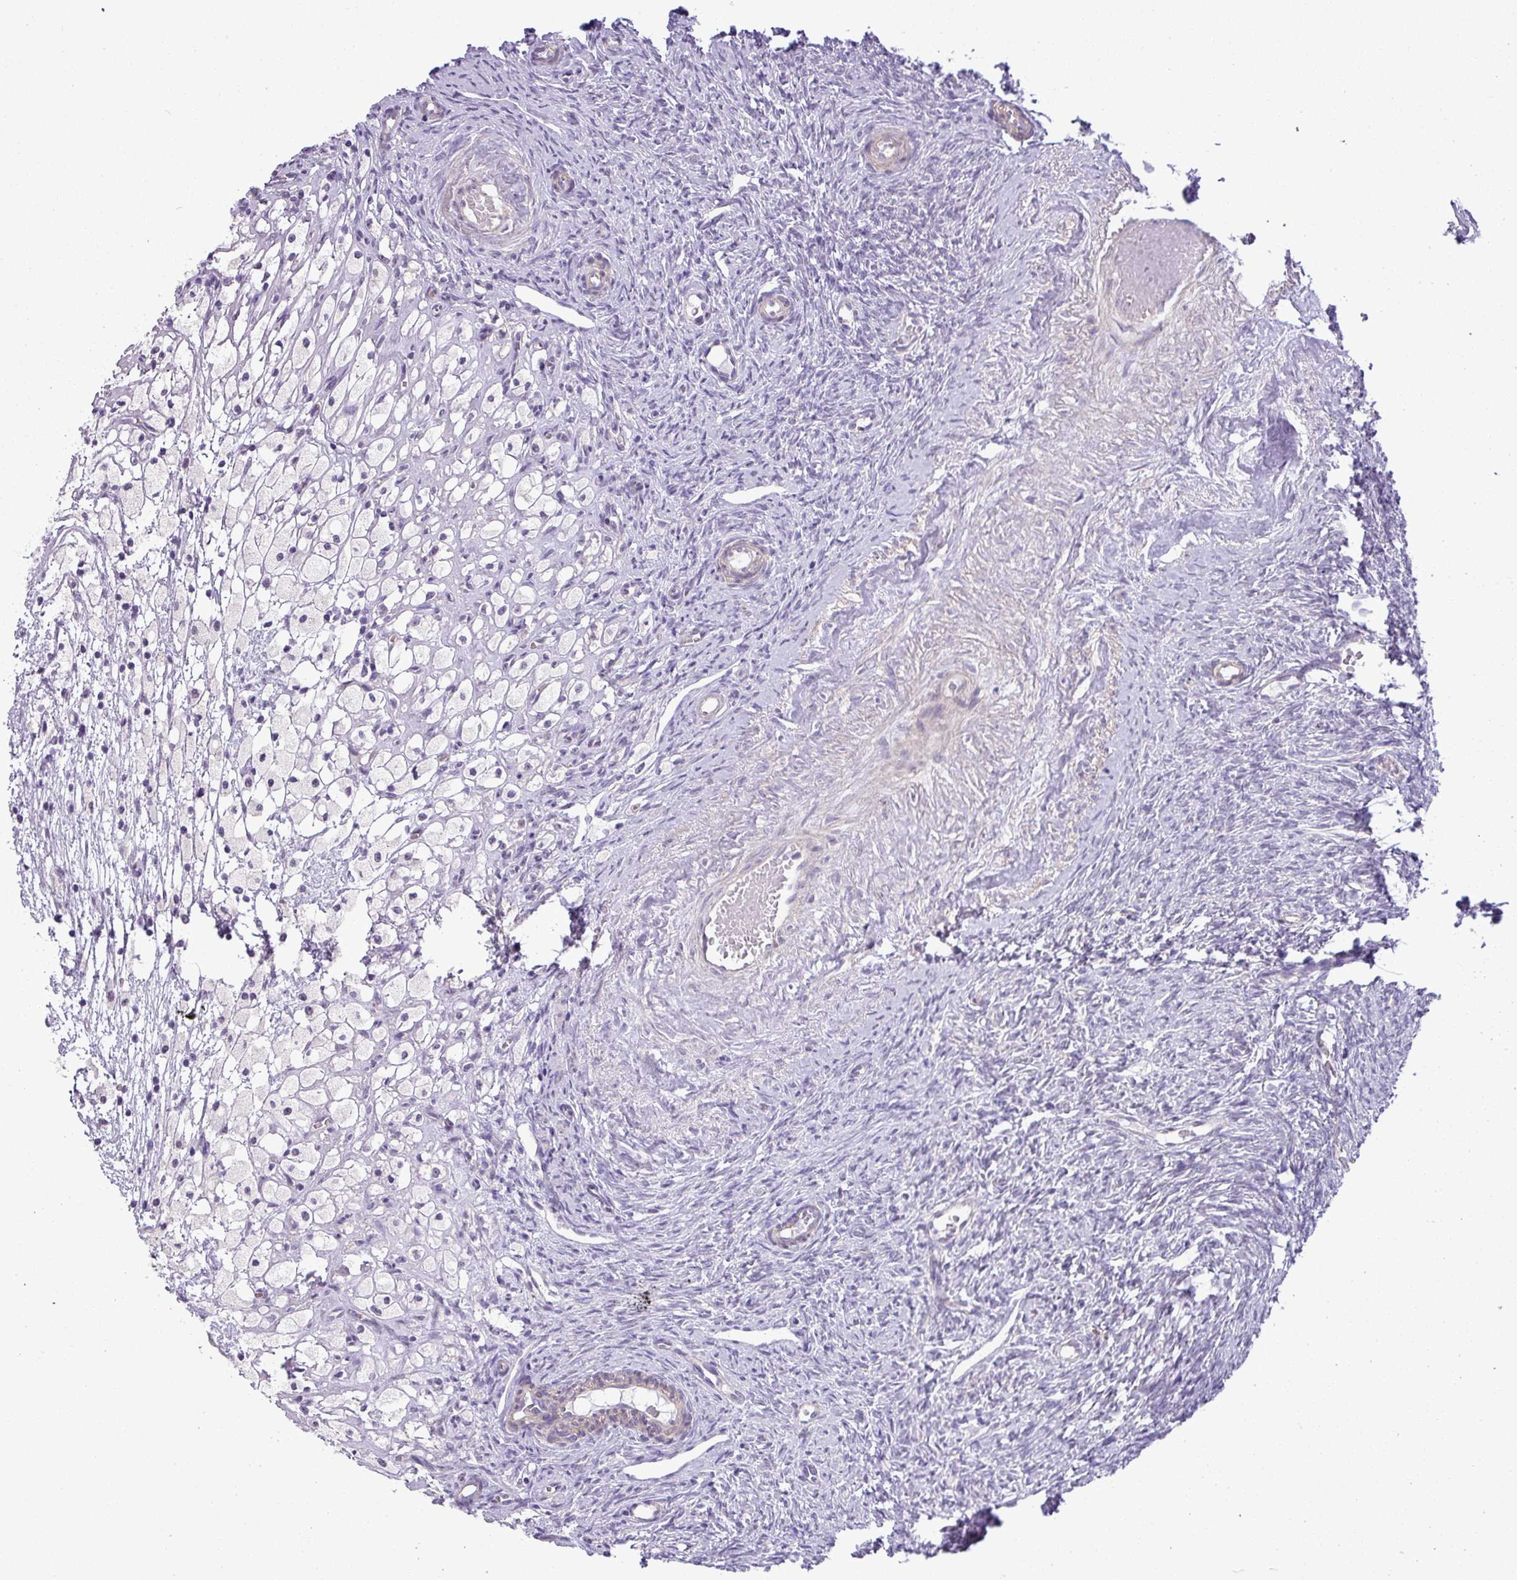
{"staining": {"intensity": "weak", "quantity": ">75%", "location": "nuclear"}, "tissue": "ovary", "cell_type": "Follicle cells", "image_type": "normal", "snomed": [{"axis": "morphology", "description": "Normal tissue, NOS"}, {"axis": "topography", "description": "Ovary"}], "caption": "Ovary was stained to show a protein in brown. There is low levels of weak nuclear expression in about >75% of follicle cells. (DAB (3,3'-diaminobenzidine) IHC with brightfield microscopy, high magnification).", "gene": "MAK16", "patient": {"sex": "female", "age": 51}}